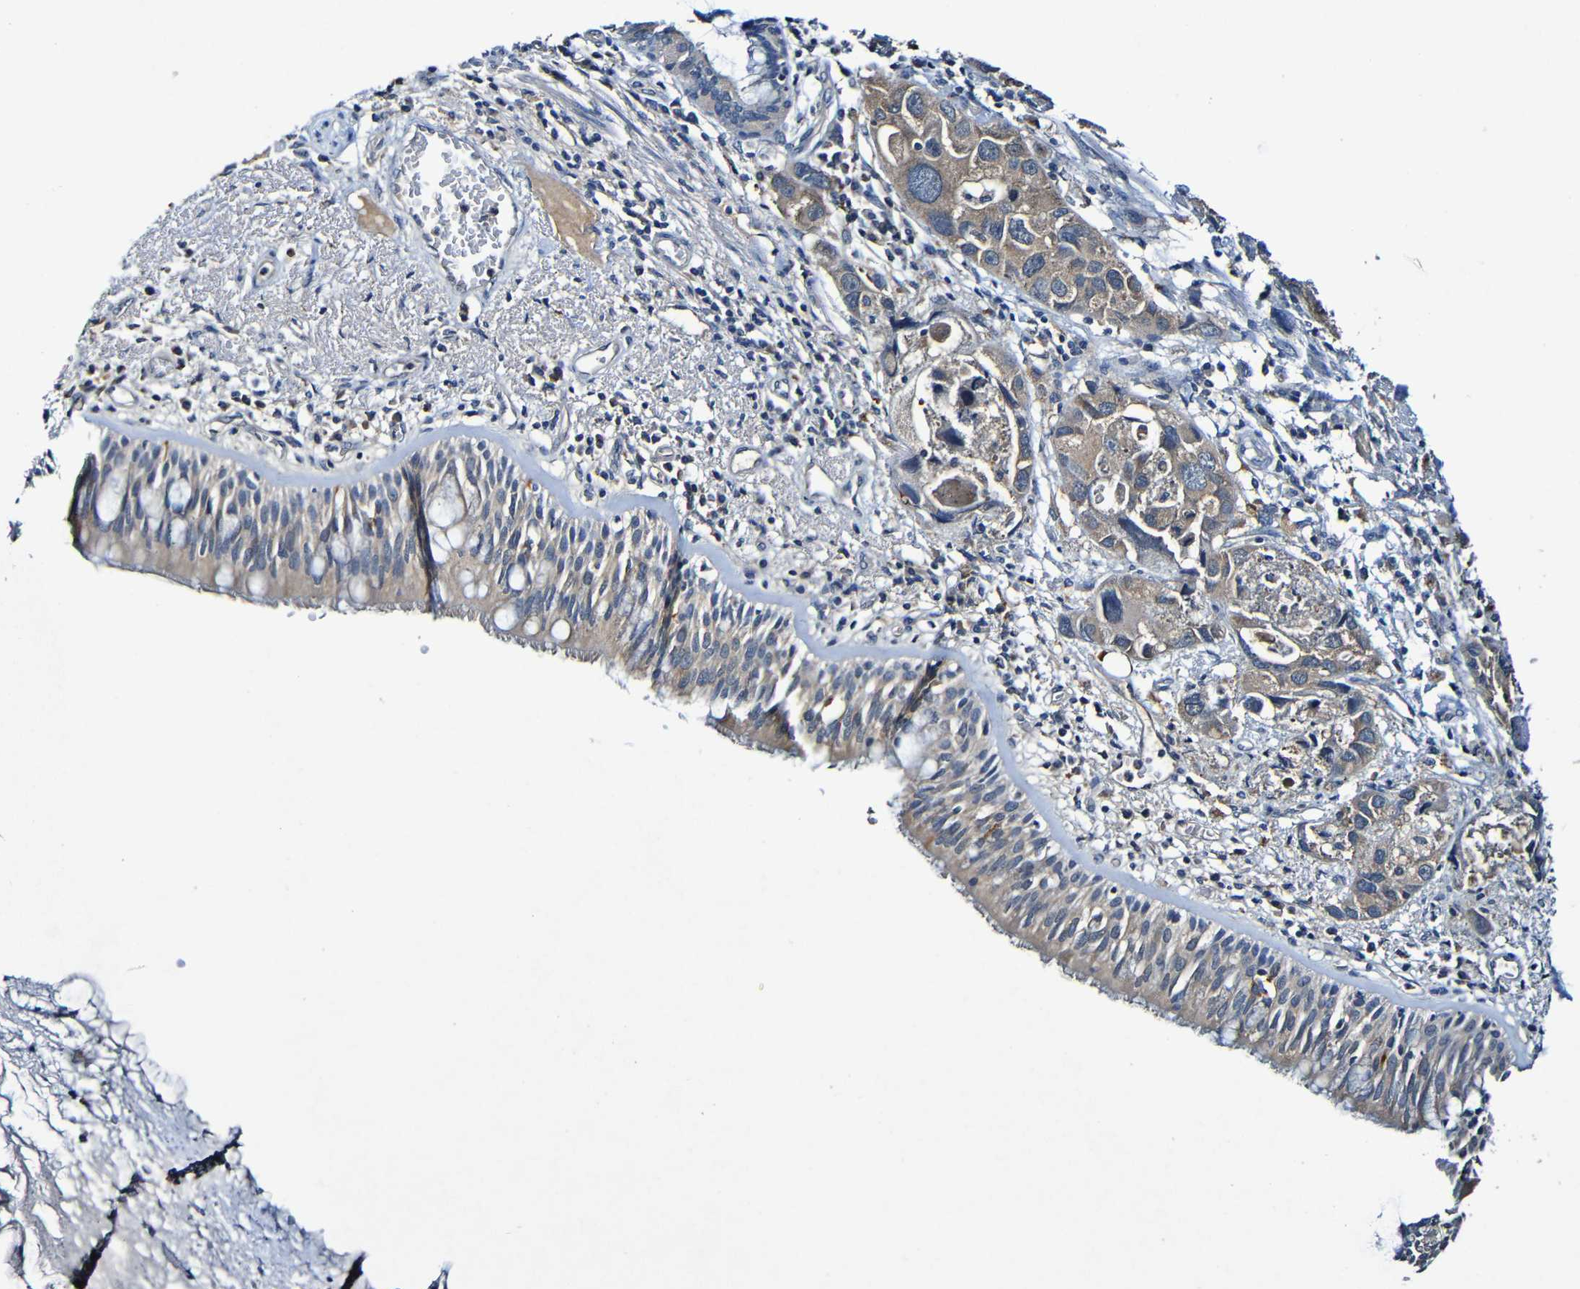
{"staining": {"intensity": "weak", "quantity": "<25%", "location": "cytoplasmic/membranous"}, "tissue": "bronchus", "cell_type": "Respiratory epithelial cells", "image_type": "normal", "snomed": [{"axis": "morphology", "description": "Normal tissue, NOS"}, {"axis": "morphology", "description": "Adenocarcinoma, NOS"}, {"axis": "morphology", "description": "Adenocarcinoma, metastatic, NOS"}, {"axis": "topography", "description": "Lymph node"}, {"axis": "topography", "description": "Bronchus"}, {"axis": "topography", "description": "Lung"}], "caption": "Image shows no protein positivity in respiratory epithelial cells of unremarkable bronchus.", "gene": "LRRC70", "patient": {"sex": "female", "age": 54}}